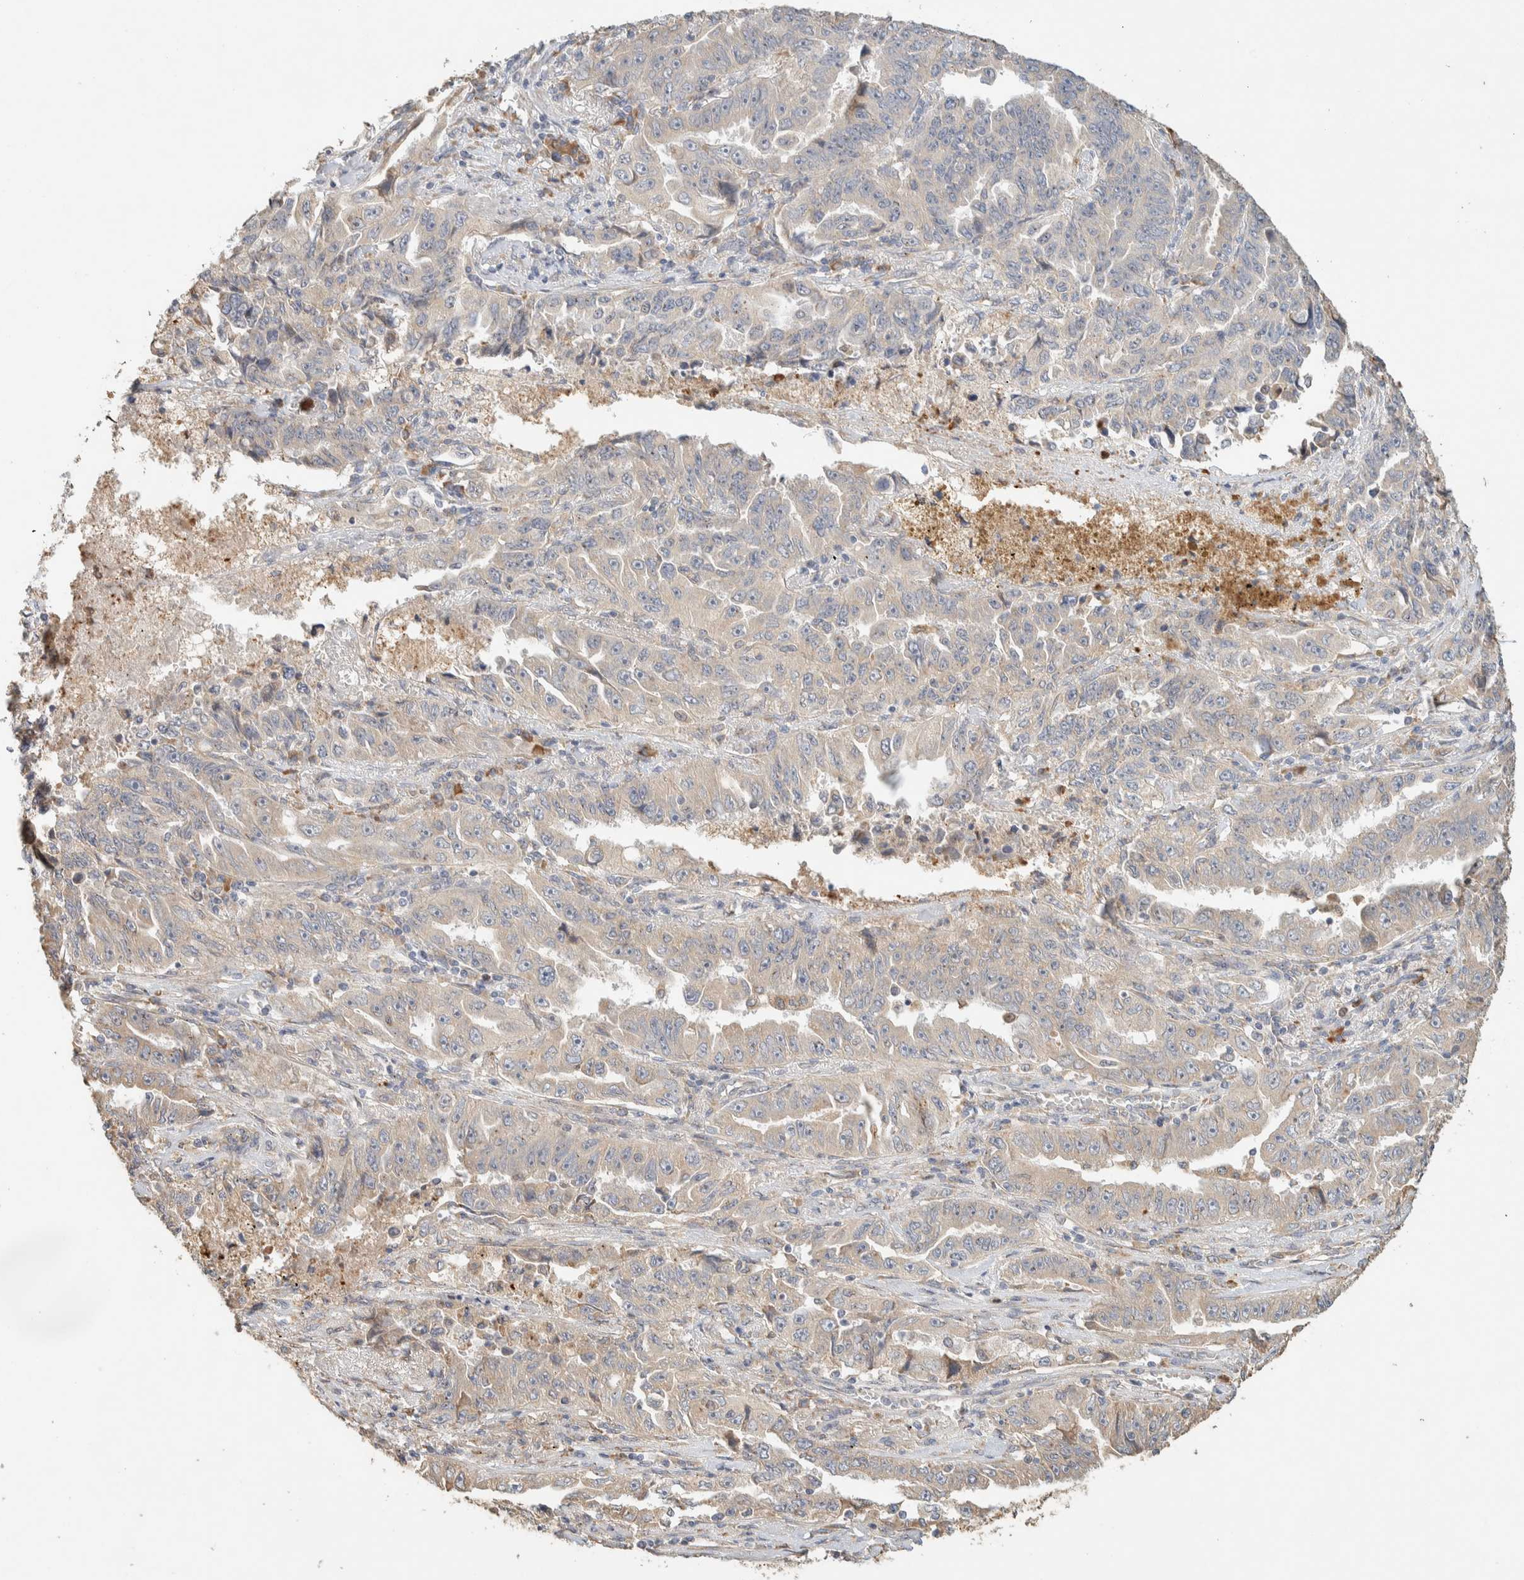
{"staining": {"intensity": "weak", "quantity": "<25%", "location": "cytoplasmic/membranous"}, "tissue": "lung cancer", "cell_type": "Tumor cells", "image_type": "cancer", "snomed": [{"axis": "morphology", "description": "Adenocarcinoma, NOS"}, {"axis": "topography", "description": "Lung"}], "caption": "A micrograph of human adenocarcinoma (lung) is negative for staining in tumor cells. (DAB IHC with hematoxylin counter stain).", "gene": "TTC3", "patient": {"sex": "female", "age": 51}}